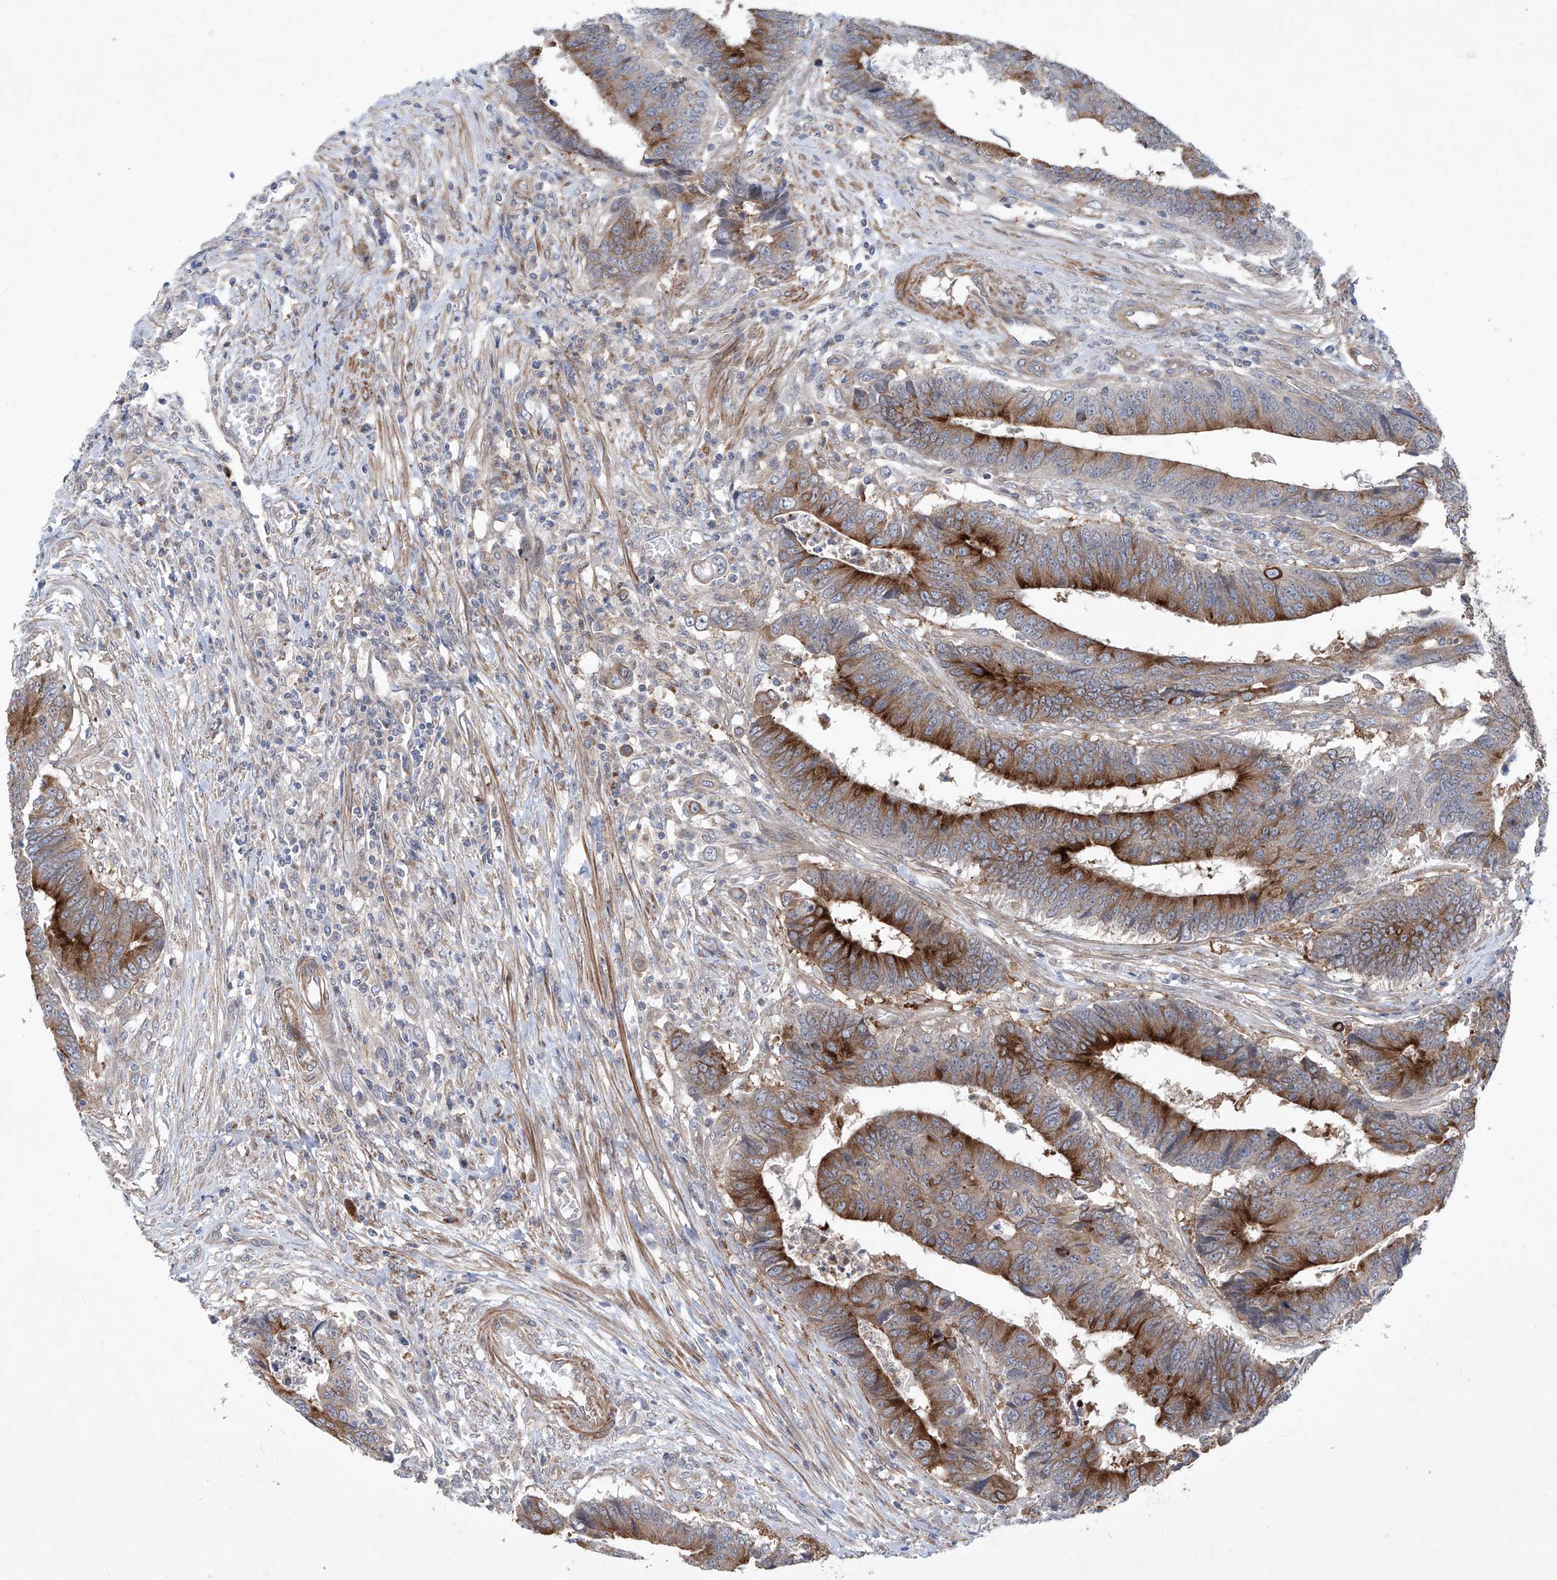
{"staining": {"intensity": "strong", "quantity": "25%-75%", "location": "cytoplasmic/membranous"}, "tissue": "colorectal cancer", "cell_type": "Tumor cells", "image_type": "cancer", "snomed": [{"axis": "morphology", "description": "Adenocarcinoma, NOS"}, {"axis": "topography", "description": "Rectum"}], "caption": "Brown immunohistochemical staining in colorectal cancer demonstrates strong cytoplasmic/membranous staining in about 25%-75% of tumor cells. (DAB IHC, brown staining for protein, blue staining for nuclei).", "gene": "KLC4", "patient": {"sex": "male", "age": 84}}